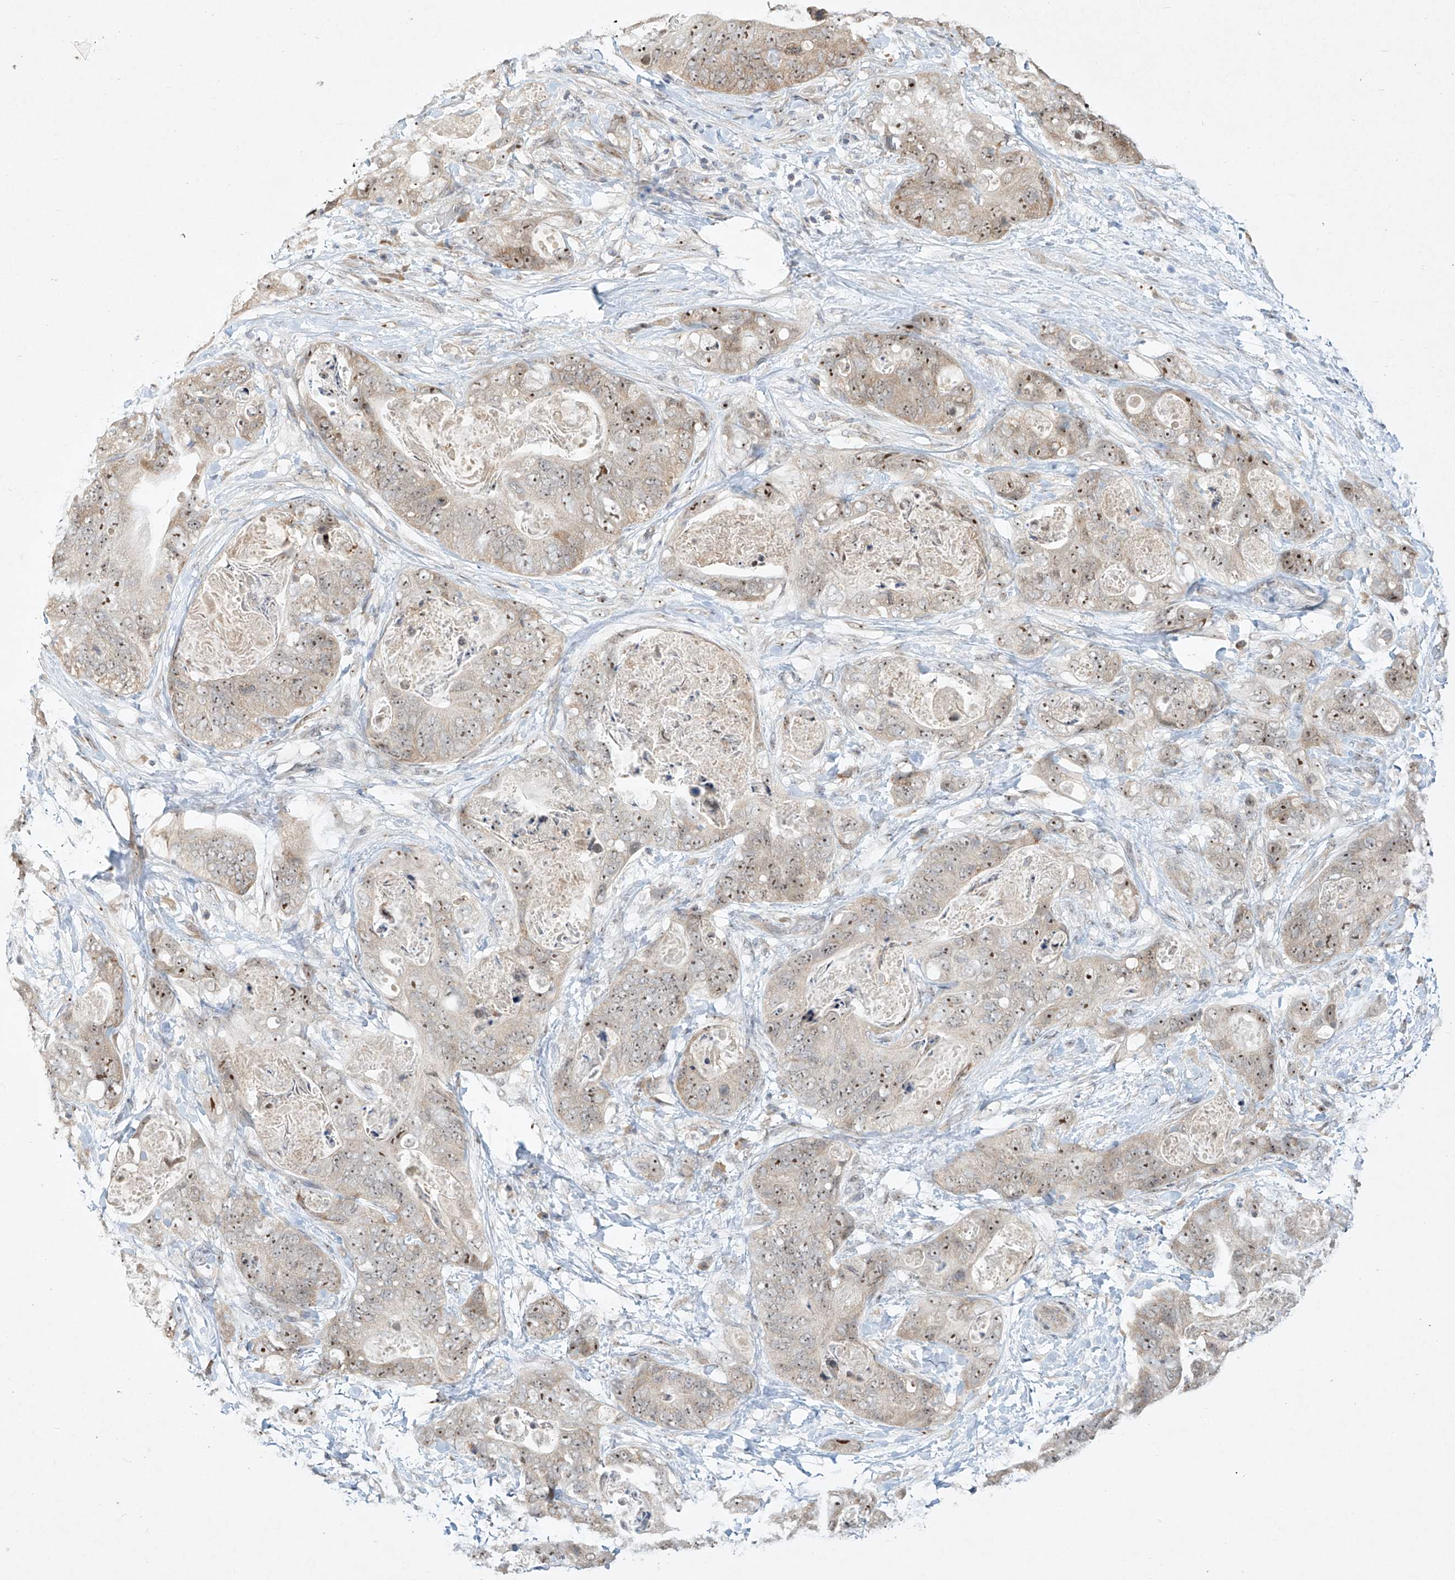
{"staining": {"intensity": "moderate", "quantity": "25%-75%", "location": "nuclear"}, "tissue": "stomach cancer", "cell_type": "Tumor cells", "image_type": "cancer", "snomed": [{"axis": "morphology", "description": "Adenocarcinoma, NOS"}, {"axis": "topography", "description": "Stomach"}], "caption": "DAB (3,3'-diaminobenzidine) immunohistochemical staining of stomach cancer demonstrates moderate nuclear protein staining in about 25%-75% of tumor cells.", "gene": "TASP1", "patient": {"sex": "female", "age": 89}}